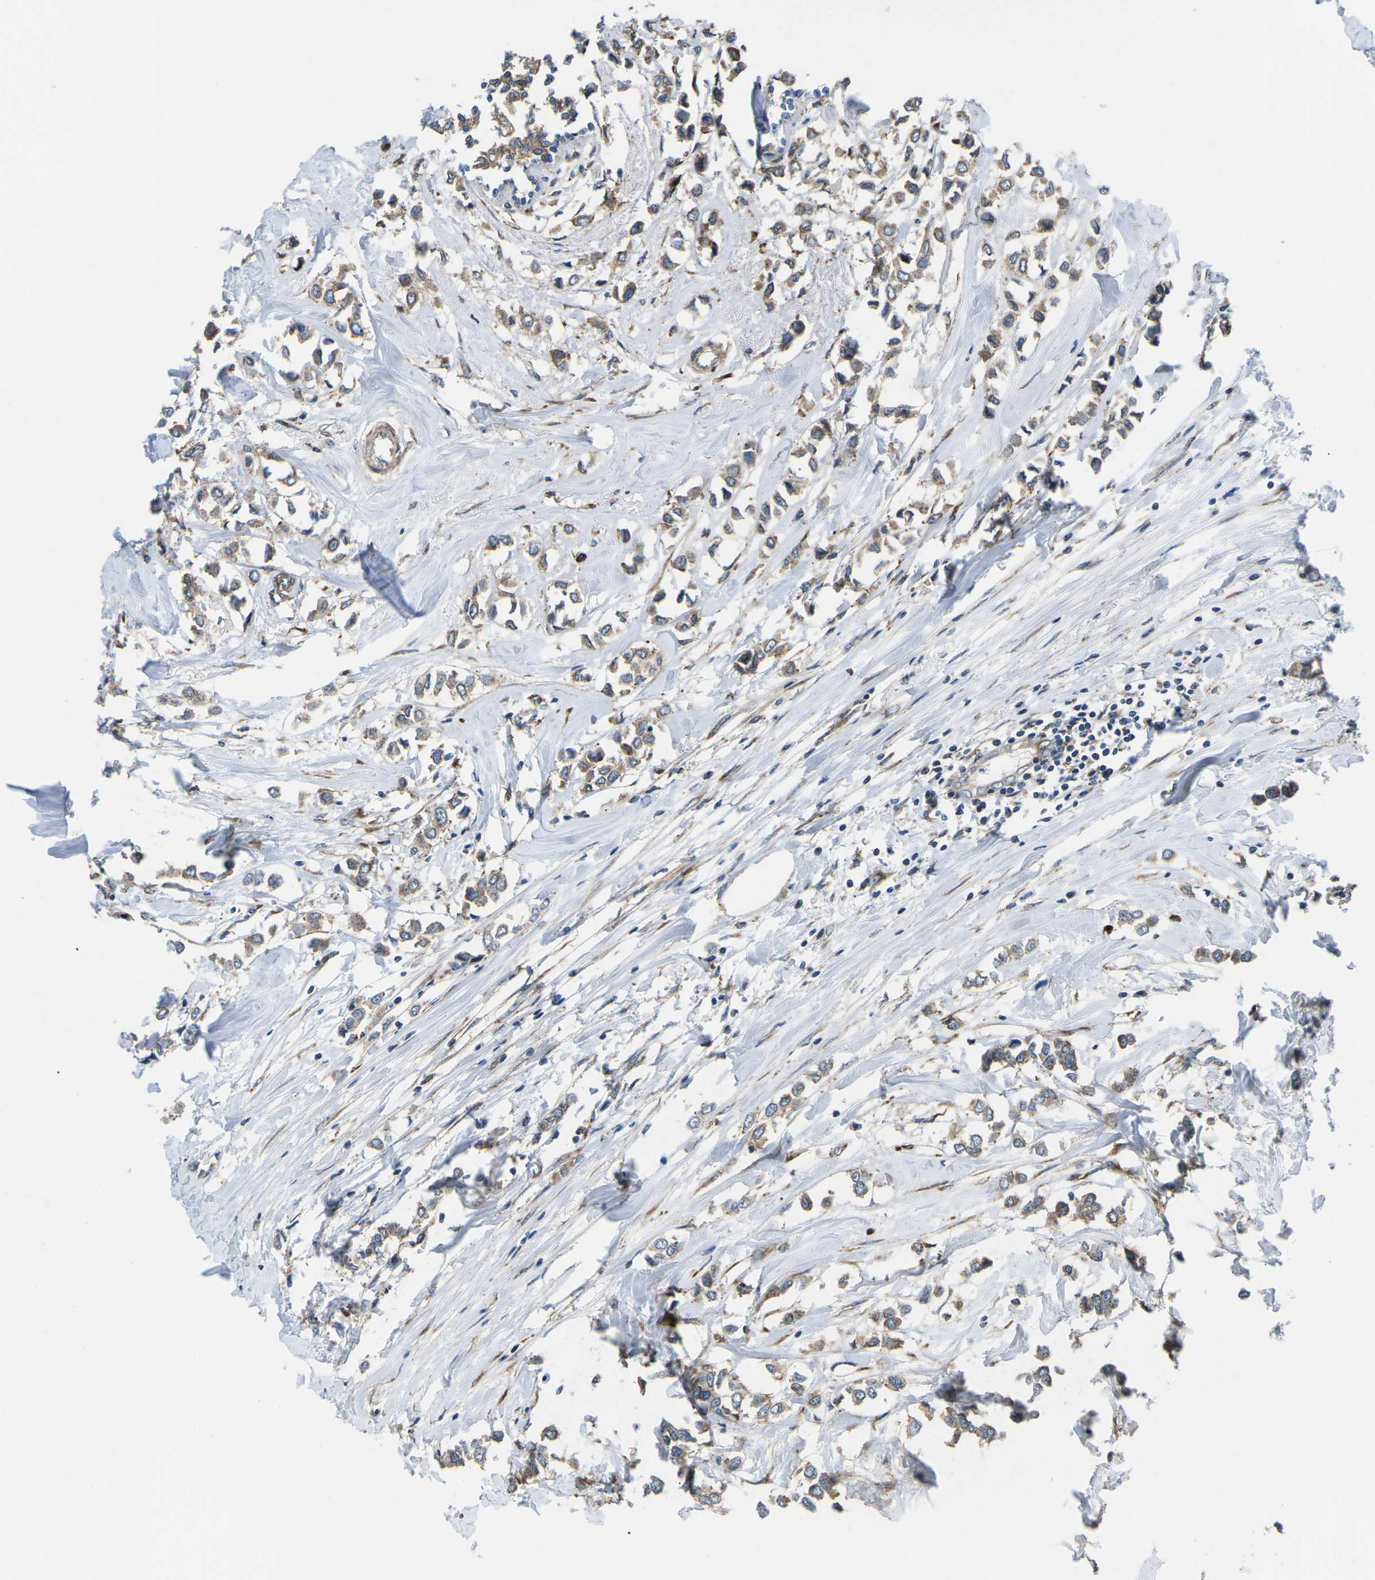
{"staining": {"intensity": "moderate", "quantity": ">75%", "location": "cytoplasmic/membranous"}, "tissue": "breast cancer", "cell_type": "Tumor cells", "image_type": "cancer", "snomed": [{"axis": "morphology", "description": "Lobular carcinoma"}, {"axis": "topography", "description": "Breast"}], "caption": "Tumor cells reveal moderate cytoplasmic/membranous staining in about >75% of cells in breast cancer (lobular carcinoma). The staining was performed using DAB (3,3'-diaminobenzidine), with brown indicating positive protein expression. Nuclei are stained blue with hematoxylin.", "gene": "DLG1", "patient": {"sex": "female", "age": 51}}